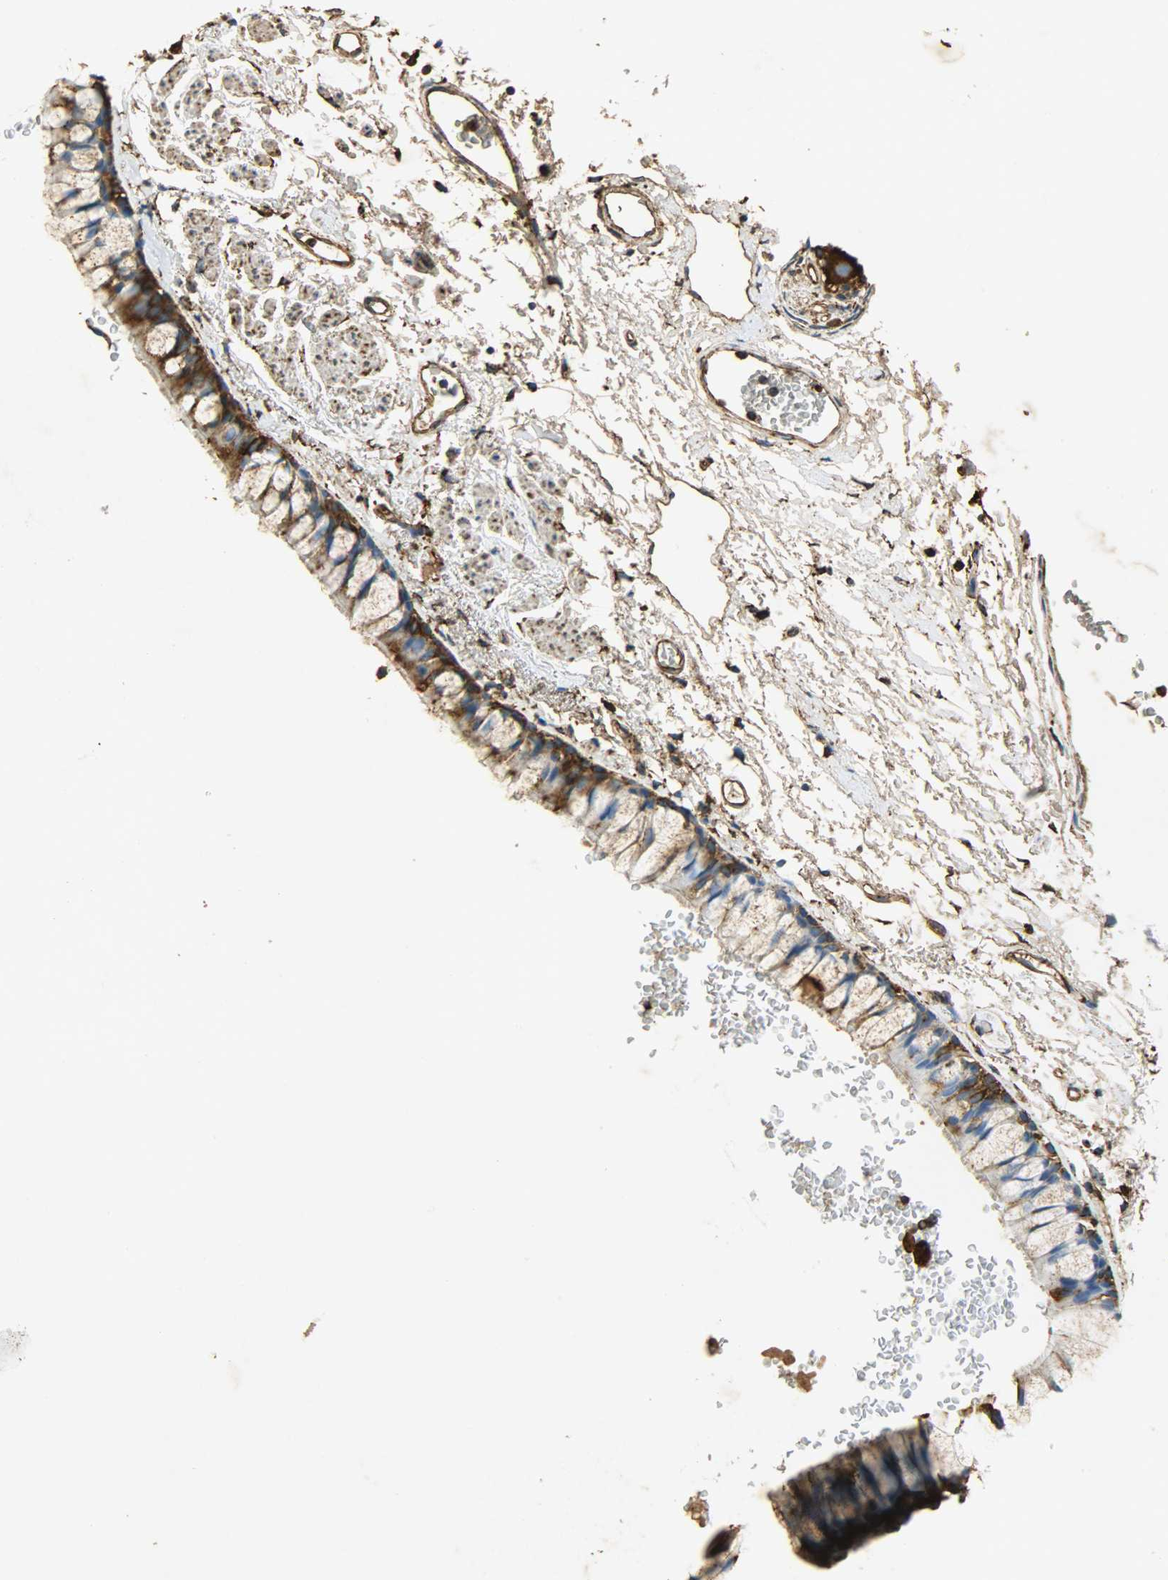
{"staining": {"intensity": "strong", "quantity": ">75%", "location": "cytoplasmic/membranous"}, "tissue": "bronchus", "cell_type": "Respiratory epithelial cells", "image_type": "normal", "snomed": [{"axis": "morphology", "description": "Normal tissue, NOS"}, {"axis": "topography", "description": "Bronchus"}], "caption": "Brown immunohistochemical staining in benign human bronchus demonstrates strong cytoplasmic/membranous expression in about >75% of respiratory epithelial cells. The protein of interest is stained brown, and the nuclei are stained in blue (DAB (3,3'-diaminobenzidine) IHC with brightfield microscopy, high magnification).", "gene": "HSP90B1", "patient": {"sex": "female", "age": 73}}